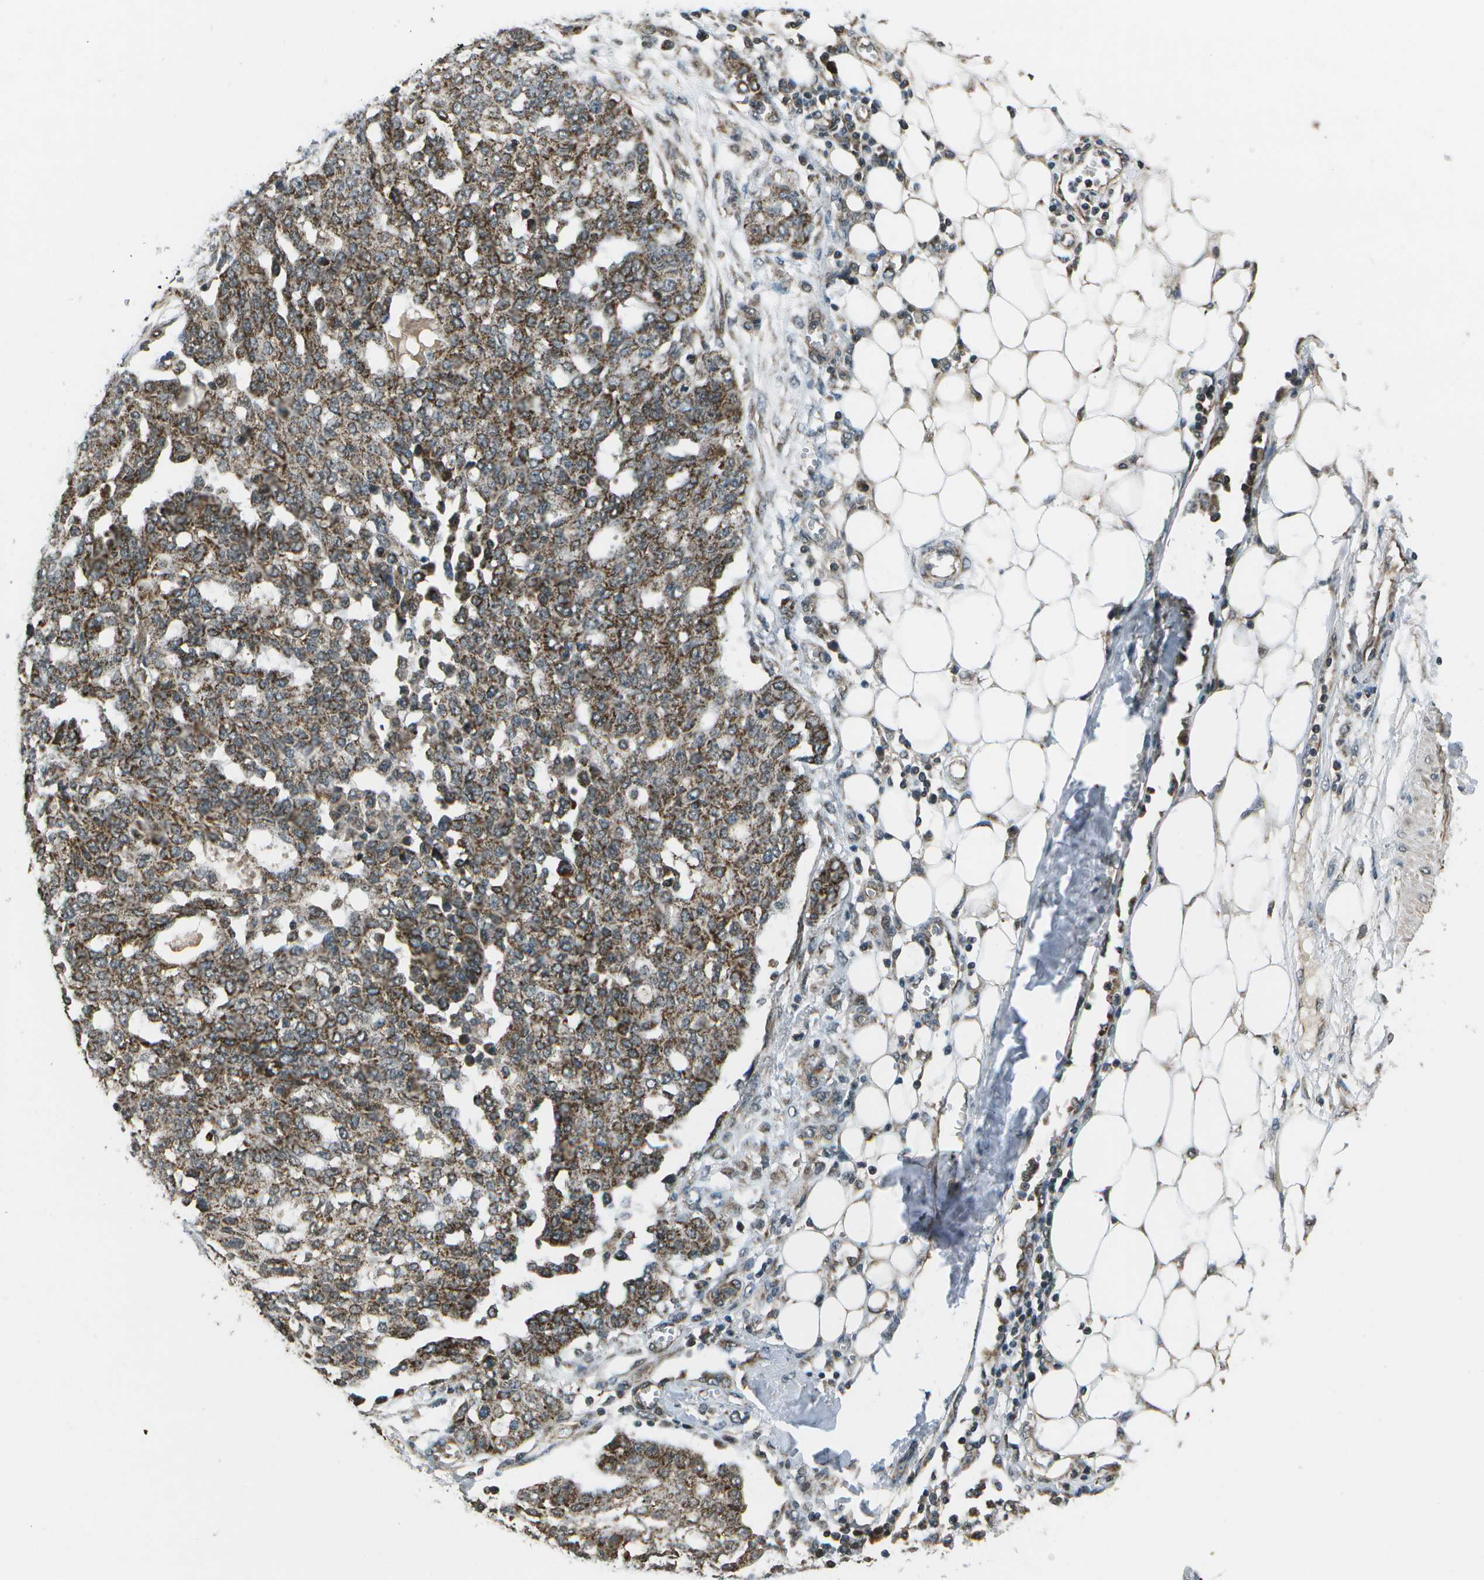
{"staining": {"intensity": "moderate", "quantity": ">75%", "location": "cytoplasmic/membranous"}, "tissue": "ovarian cancer", "cell_type": "Tumor cells", "image_type": "cancer", "snomed": [{"axis": "morphology", "description": "Cystadenocarcinoma, serous, NOS"}, {"axis": "topography", "description": "Soft tissue"}, {"axis": "topography", "description": "Ovary"}], "caption": "Protein expression analysis of human ovarian cancer (serous cystadenocarcinoma) reveals moderate cytoplasmic/membranous positivity in approximately >75% of tumor cells.", "gene": "EIF2AK1", "patient": {"sex": "female", "age": 57}}